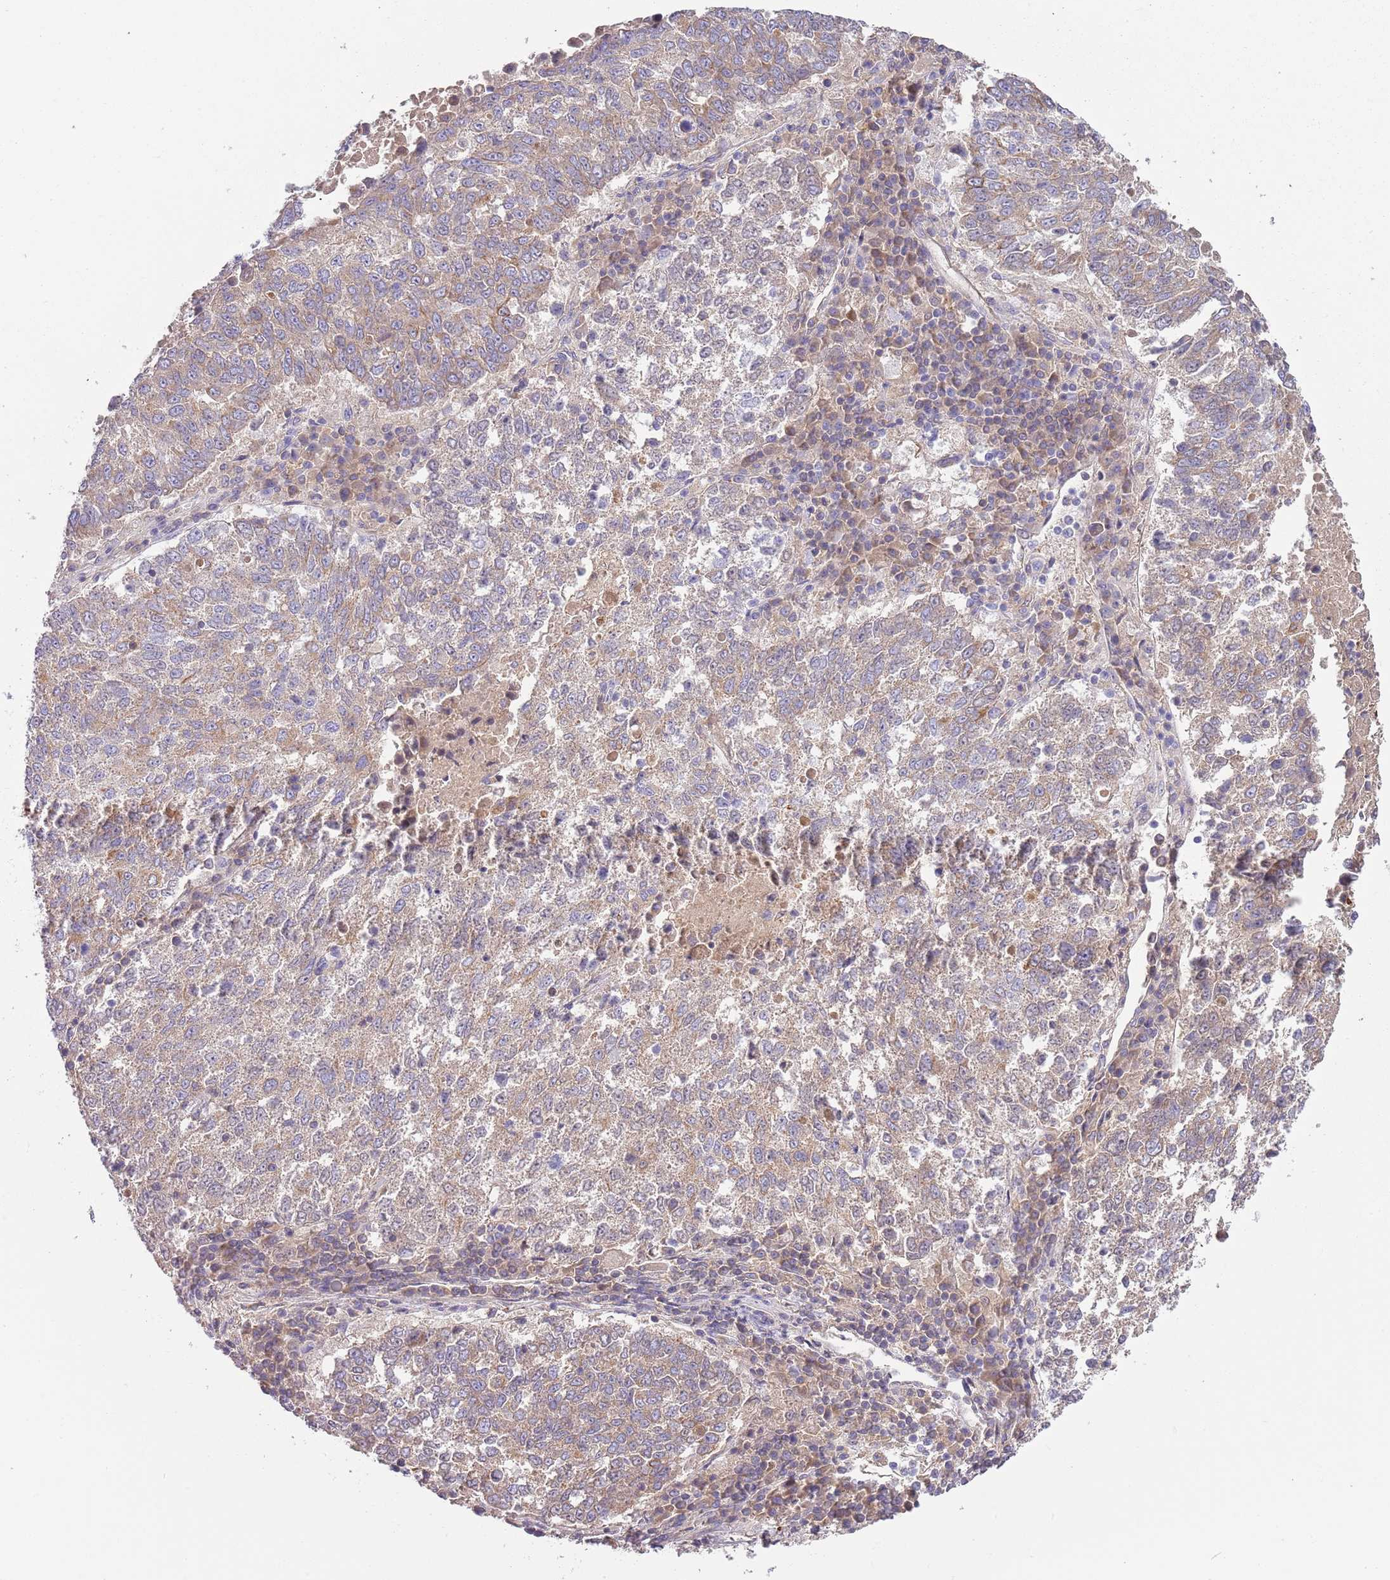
{"staining": {"intensity": "moderate", "quantity": "25%-75%", "location": "cytoplasmic/membranous"}, "tissue": "lung cancer", "cell_type": "Tumor cells", "image_type": "cancer", "snomed": [{"axis": "morphology", "description": "Squamous cell carcinoma, NOS"}, {"axis": "topography", "description": "Lung"}], "caption": "An immunohistochemistry (IHC) image of neoplastic tissue is shown. Protein staining in brown labels moderate cytoplasmic/membranous positivity in lung cancer (squamous cell carcinoma) within tumor cells.", "gene": "HES3", "patient": {"sex": "male", "age": 73}}